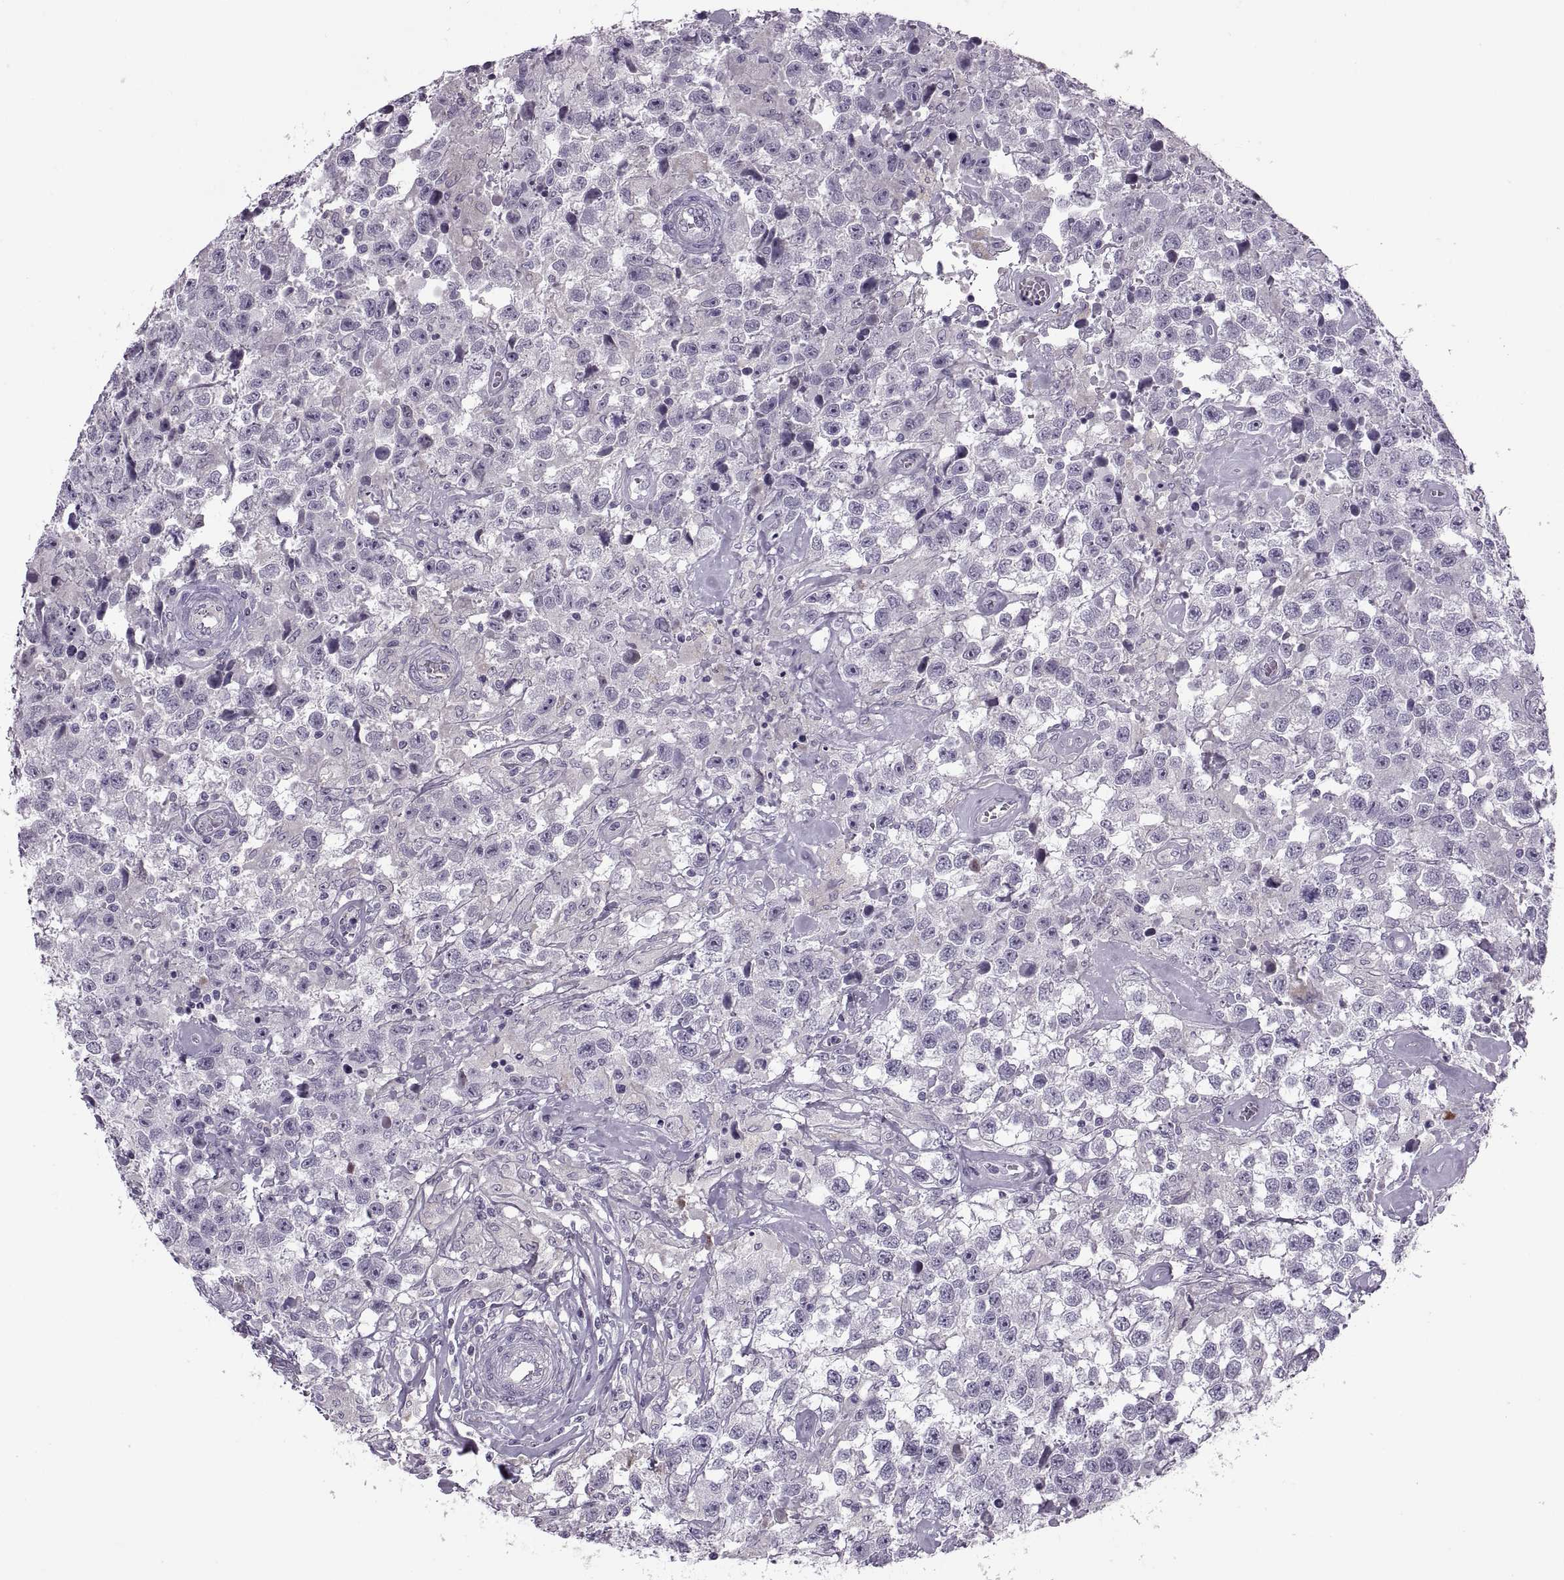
{"staining": {"intensity": "negative", "quantity": "none", "location": "none"}, "tissue": "testis cancer", "cell_type": "Tumor cells", "image_type": "cancer", "snomed": [{"axis": "morphology", "description": "Seminoma, NOS"}, {"axis": "topography", "description": "Testis"}], "caption": "High power microscopy micrograph of an immunohistochemistry histopathology image of testis cancer, revealing no significant positivity in tumor cells. (DAB (3,3'-diaminobenzidine) IHC with hematoxylin counter stain).", "gene": "RSPH6A", "patient": {"sex": "male", "age": 43}}